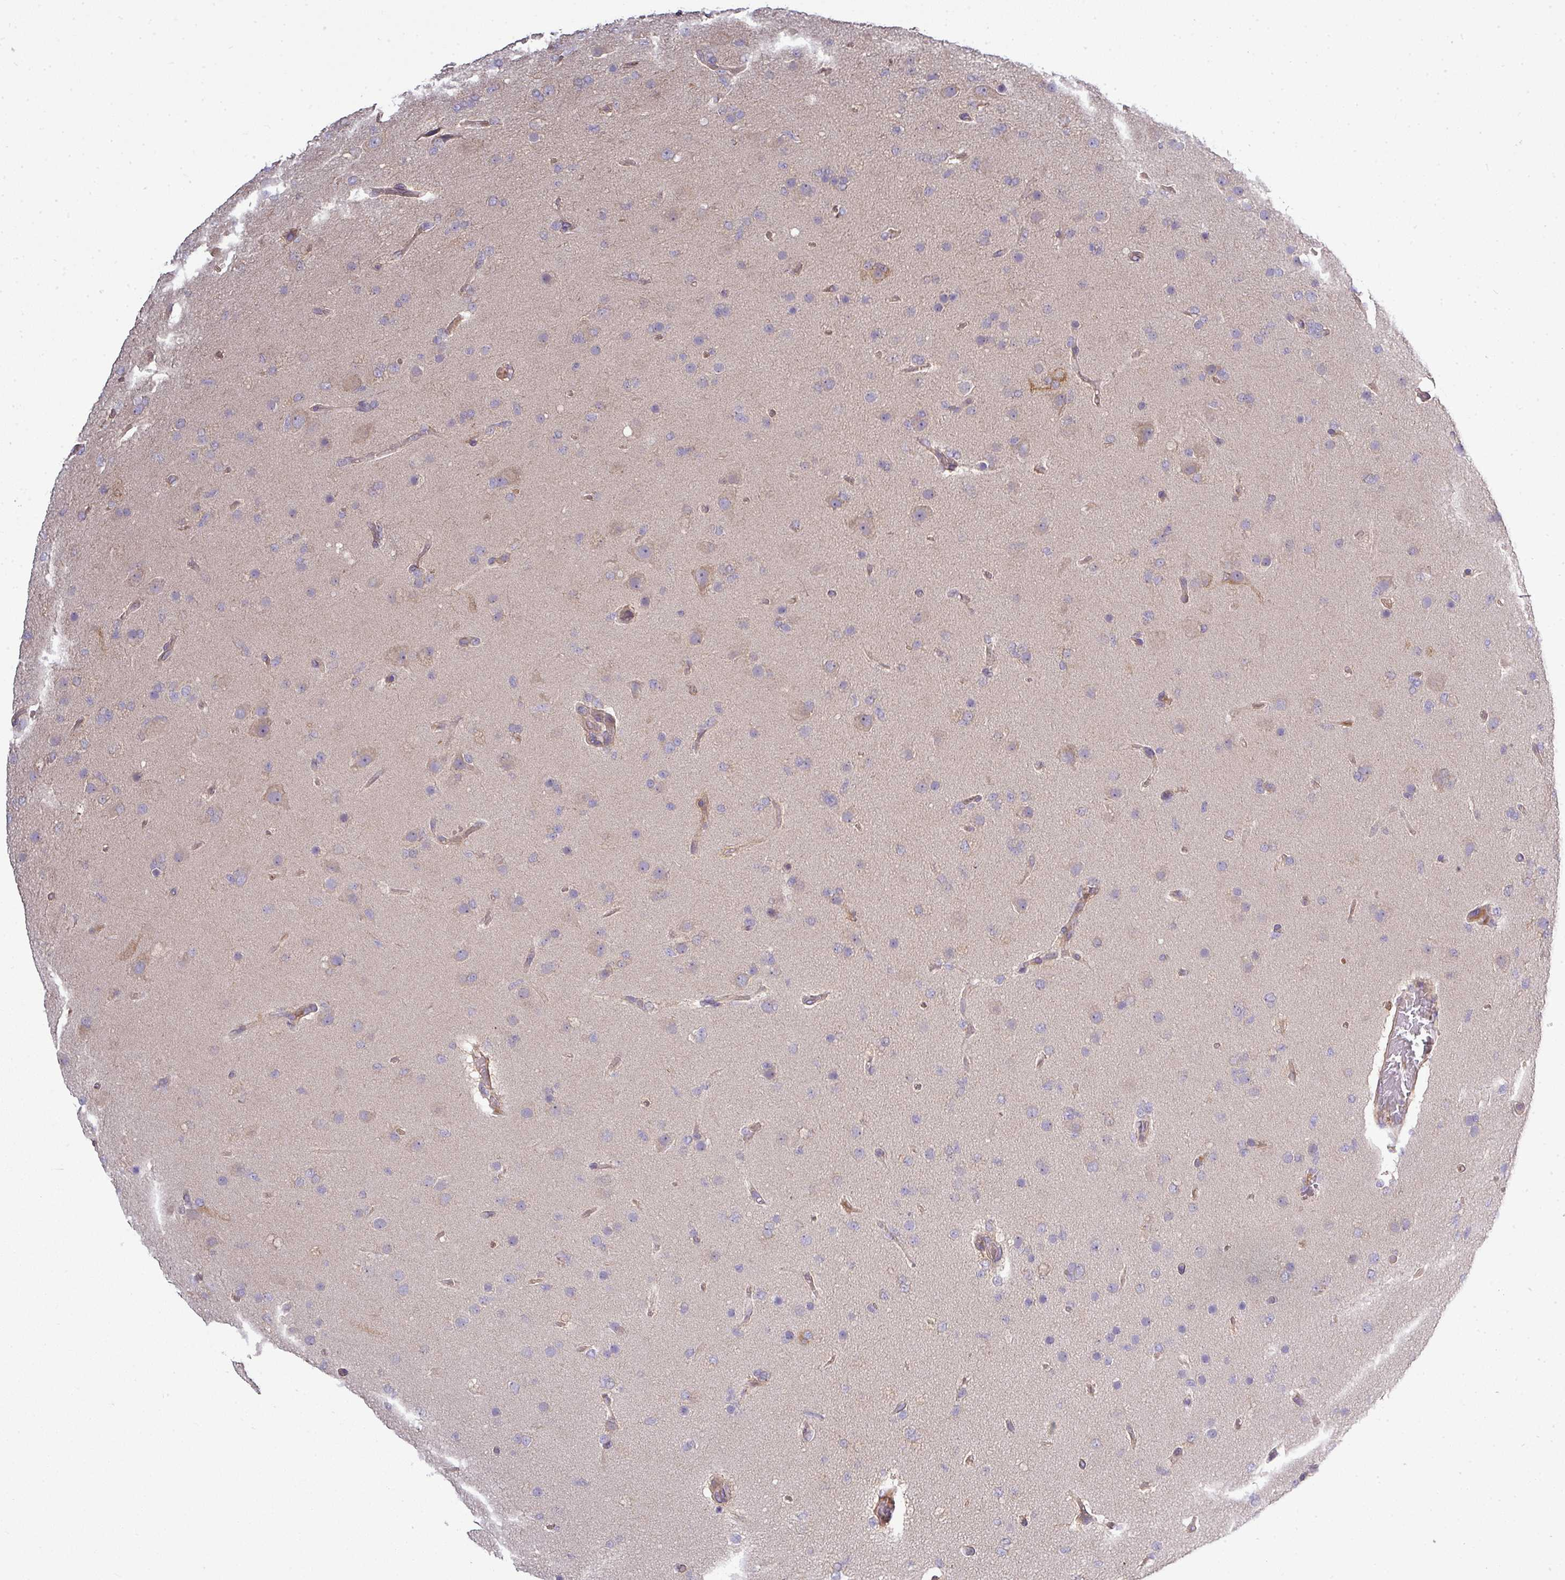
{"staining": {"intensity": "negative", "quantity": "none", "location": "none"}, "tissue": "glioma", "cell_type": "Tumor cells", "image_type": "cancer", "snomed": [{"axis": "morphology", "description": "Glioma, malignant, High grade"}, {"axis": "topography", "description": "Brain"}], "caption": "Glioma was stained to show a protein in brown. There is no significant staining in tumor cells. The staining is performed using DAB brown chromogen with nuclei counter-stained in using hematoxylin.", "gene": "STAT5A", "patient": {"sex": "female", "age": 74}}